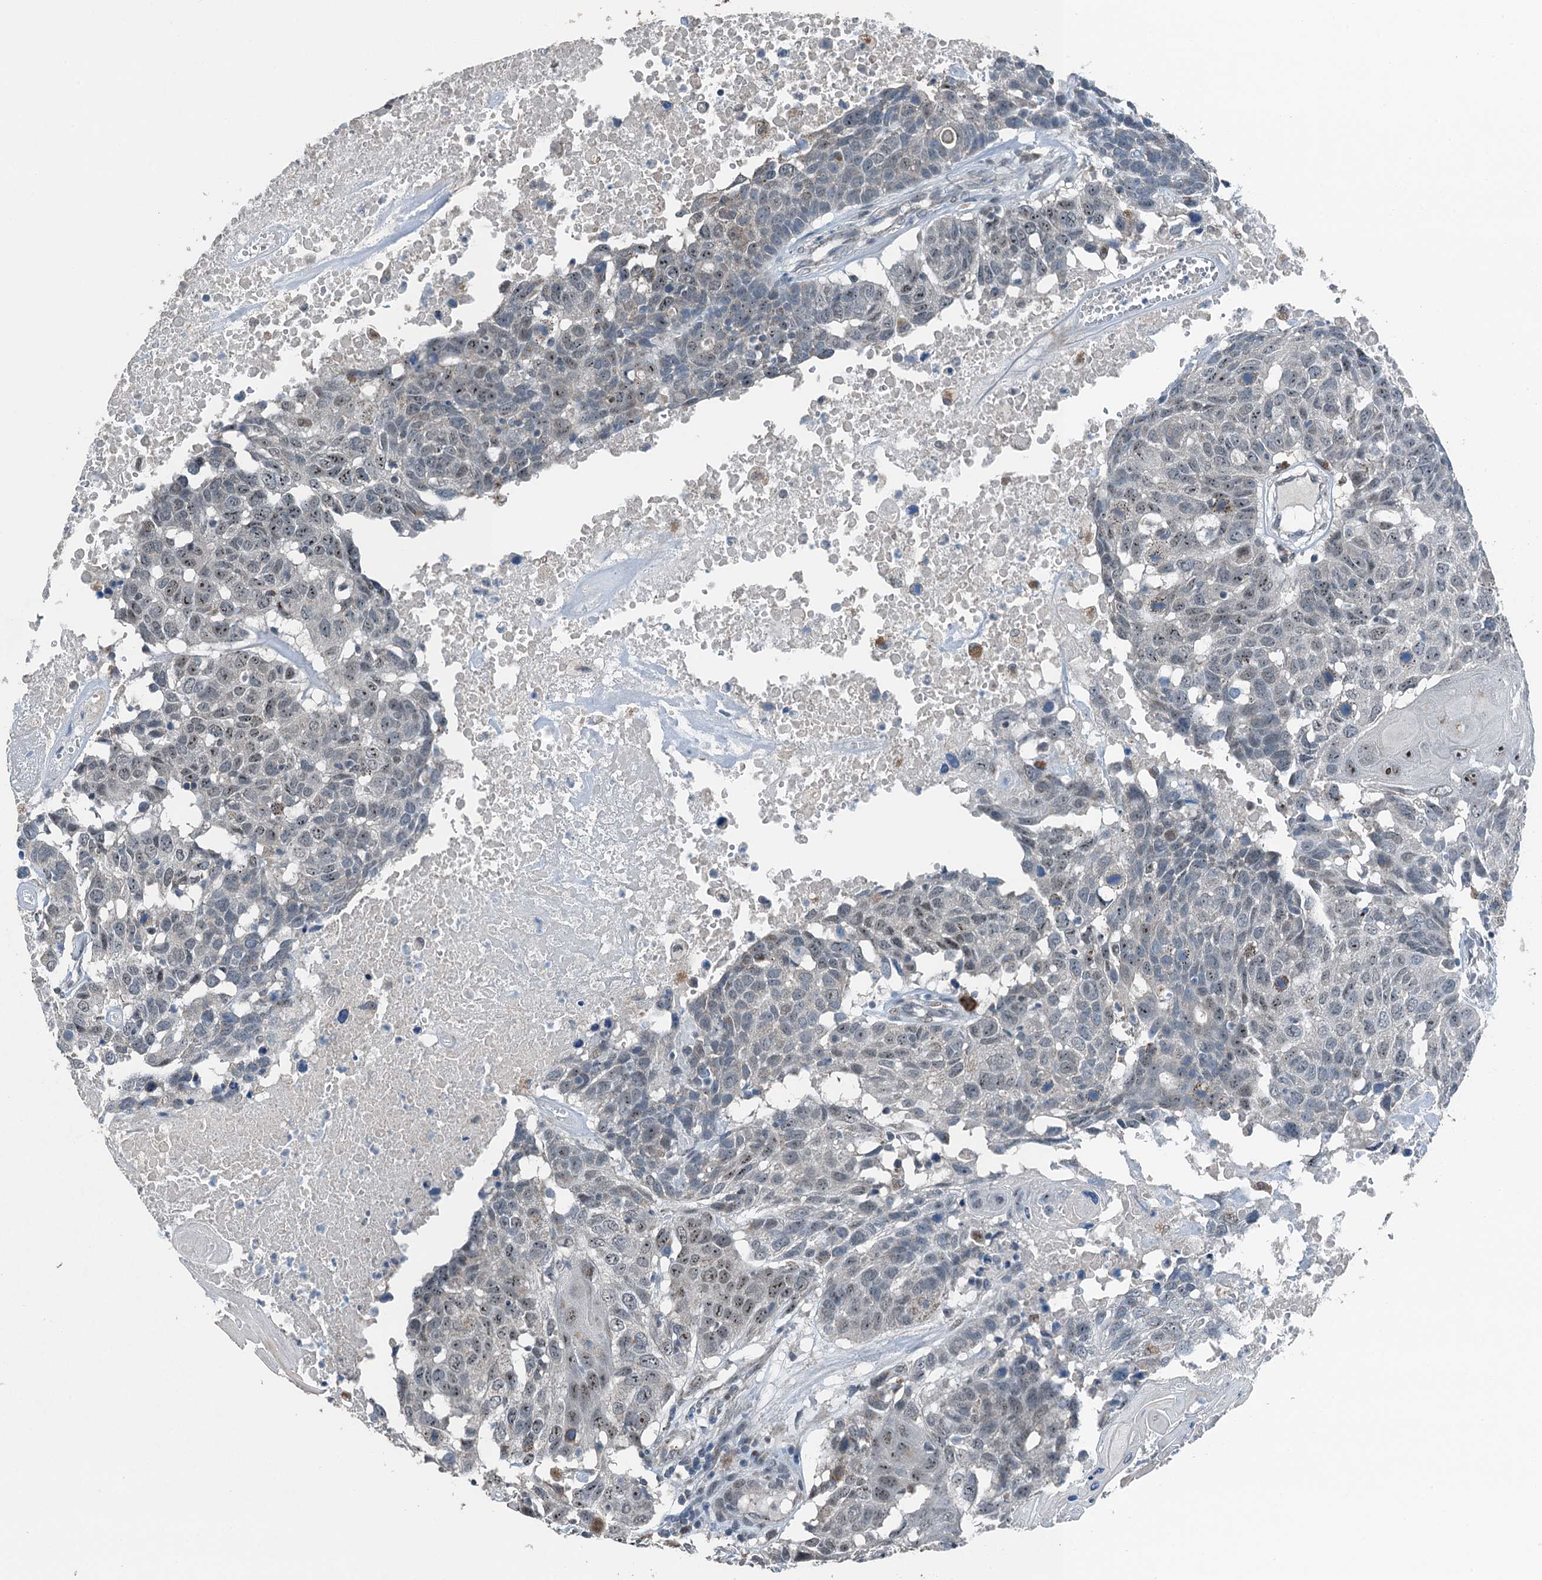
{"staining": {"intensity": "negative", "quantity": "none", "location": "none"}, "tissue": "head and neck cancer", "cell_type": "Tumor cells", "image_type": "cancer", "snomed": [{"axis": "morphology", "description": "Squamous cell carcinoma, NOS"}, {"axis": "topography", "description": "Head-Neck"}], "caption": "The micrograph exhibits no staining of tumor cells in squamous cell carcinoma (head and neck).", "gene": "BMERB1", "patient": {"sex": "male", "age": 66}}